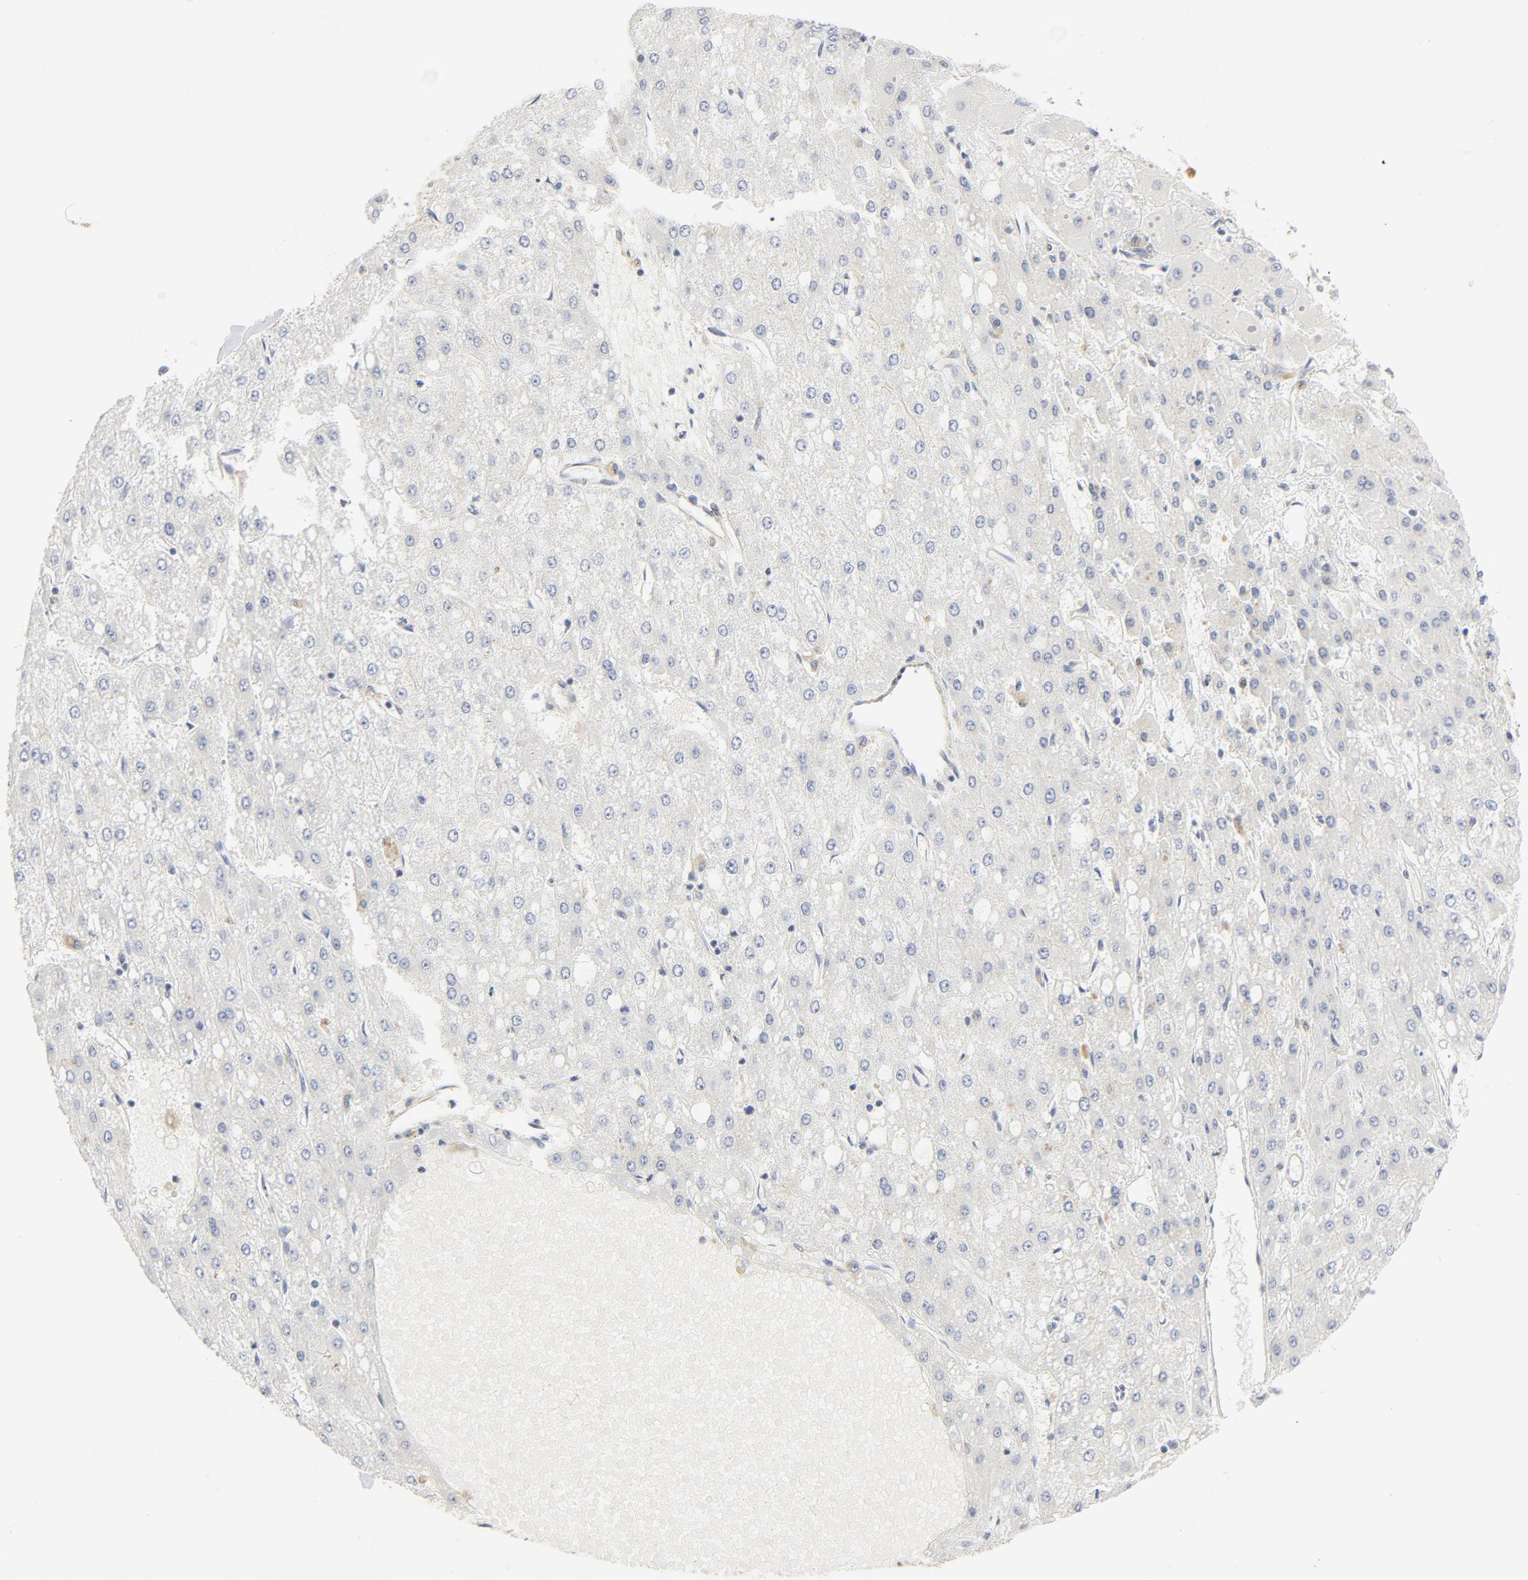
{"staining": {"intensity": "negative", "quantity": "none", "location": "none"}, "tissue": "liver cancer", "cell_type": "Tumor cells", "image_type": "cancer", "snomed": [{"axis": "morphology", "description": "Carcinoma, Hepatocellular, NOS"}, {"axis": "topography", "description": "Liver"}], "caption": "A histopathology image of human liver cancer (hepatocellular carcinoma) is negative for staining in tumor cells.", "gene": "RABEP1", "patient": {"sex": "female", "age": 52}}